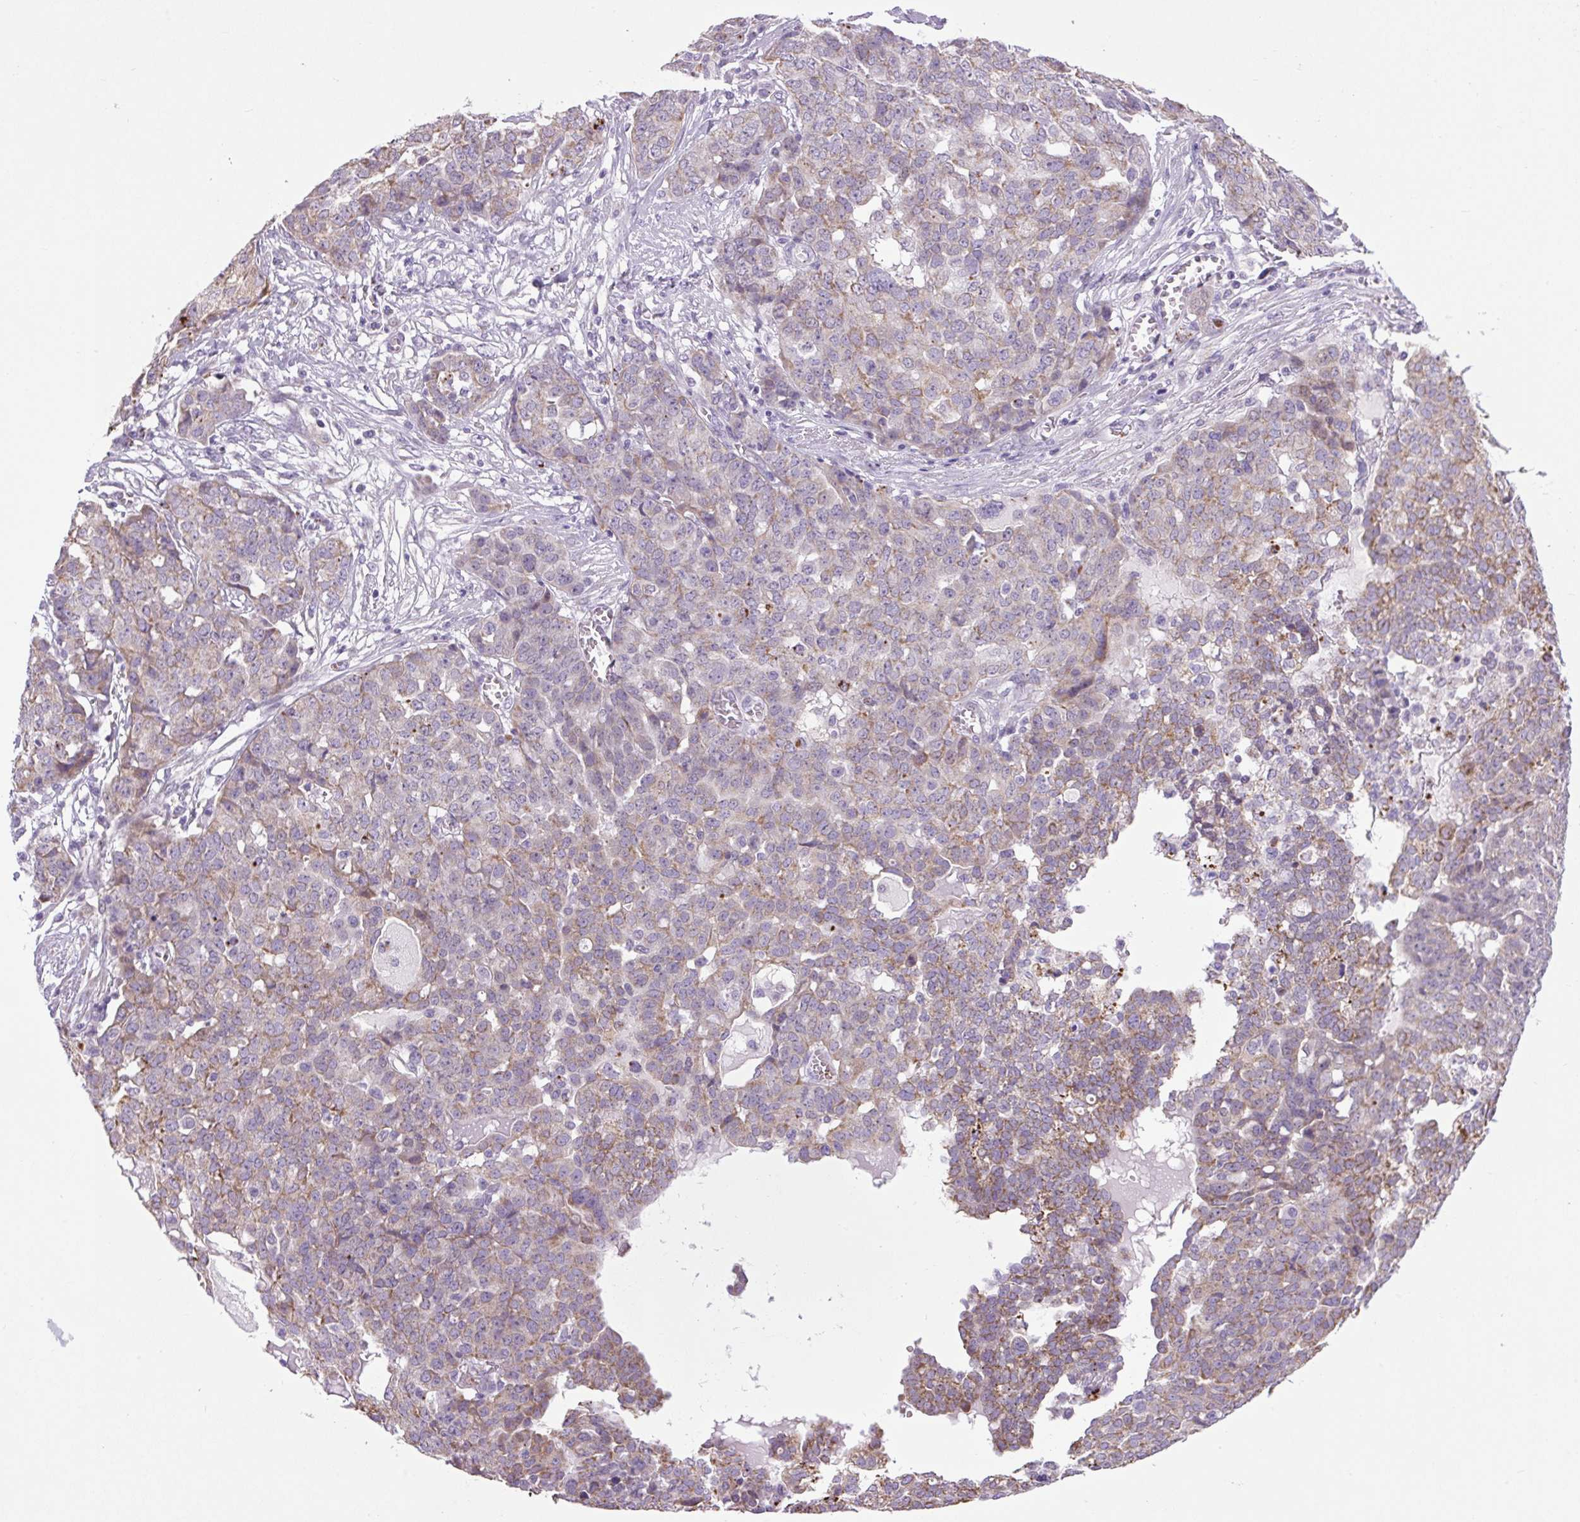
{"staining": {"intensity": "moderate", "quantity": "25%-75%", "location": "cytoplasmic/membranous"}, "tissue": "ovarian cancer", "cell_type": "Tumor cells", "image_type": "cancer", "snomed": [{"axis": "morphology", "description": "Cystadenocarcinoma, serous, NOS"}, {"axis": "topography", "description": "Soft tissue"}, {"axis": "topography", "description": "Ovary"}], "caption": "This micrograph exhibits IHC staining of serous cystadenocarcinoma (ovarian), with medium moderate cytoplasmic/membranous positivity in about 25%-75% of tumor cells.", "gene": "RNASE10", "patient": {"sex": "female", "age": 57}}